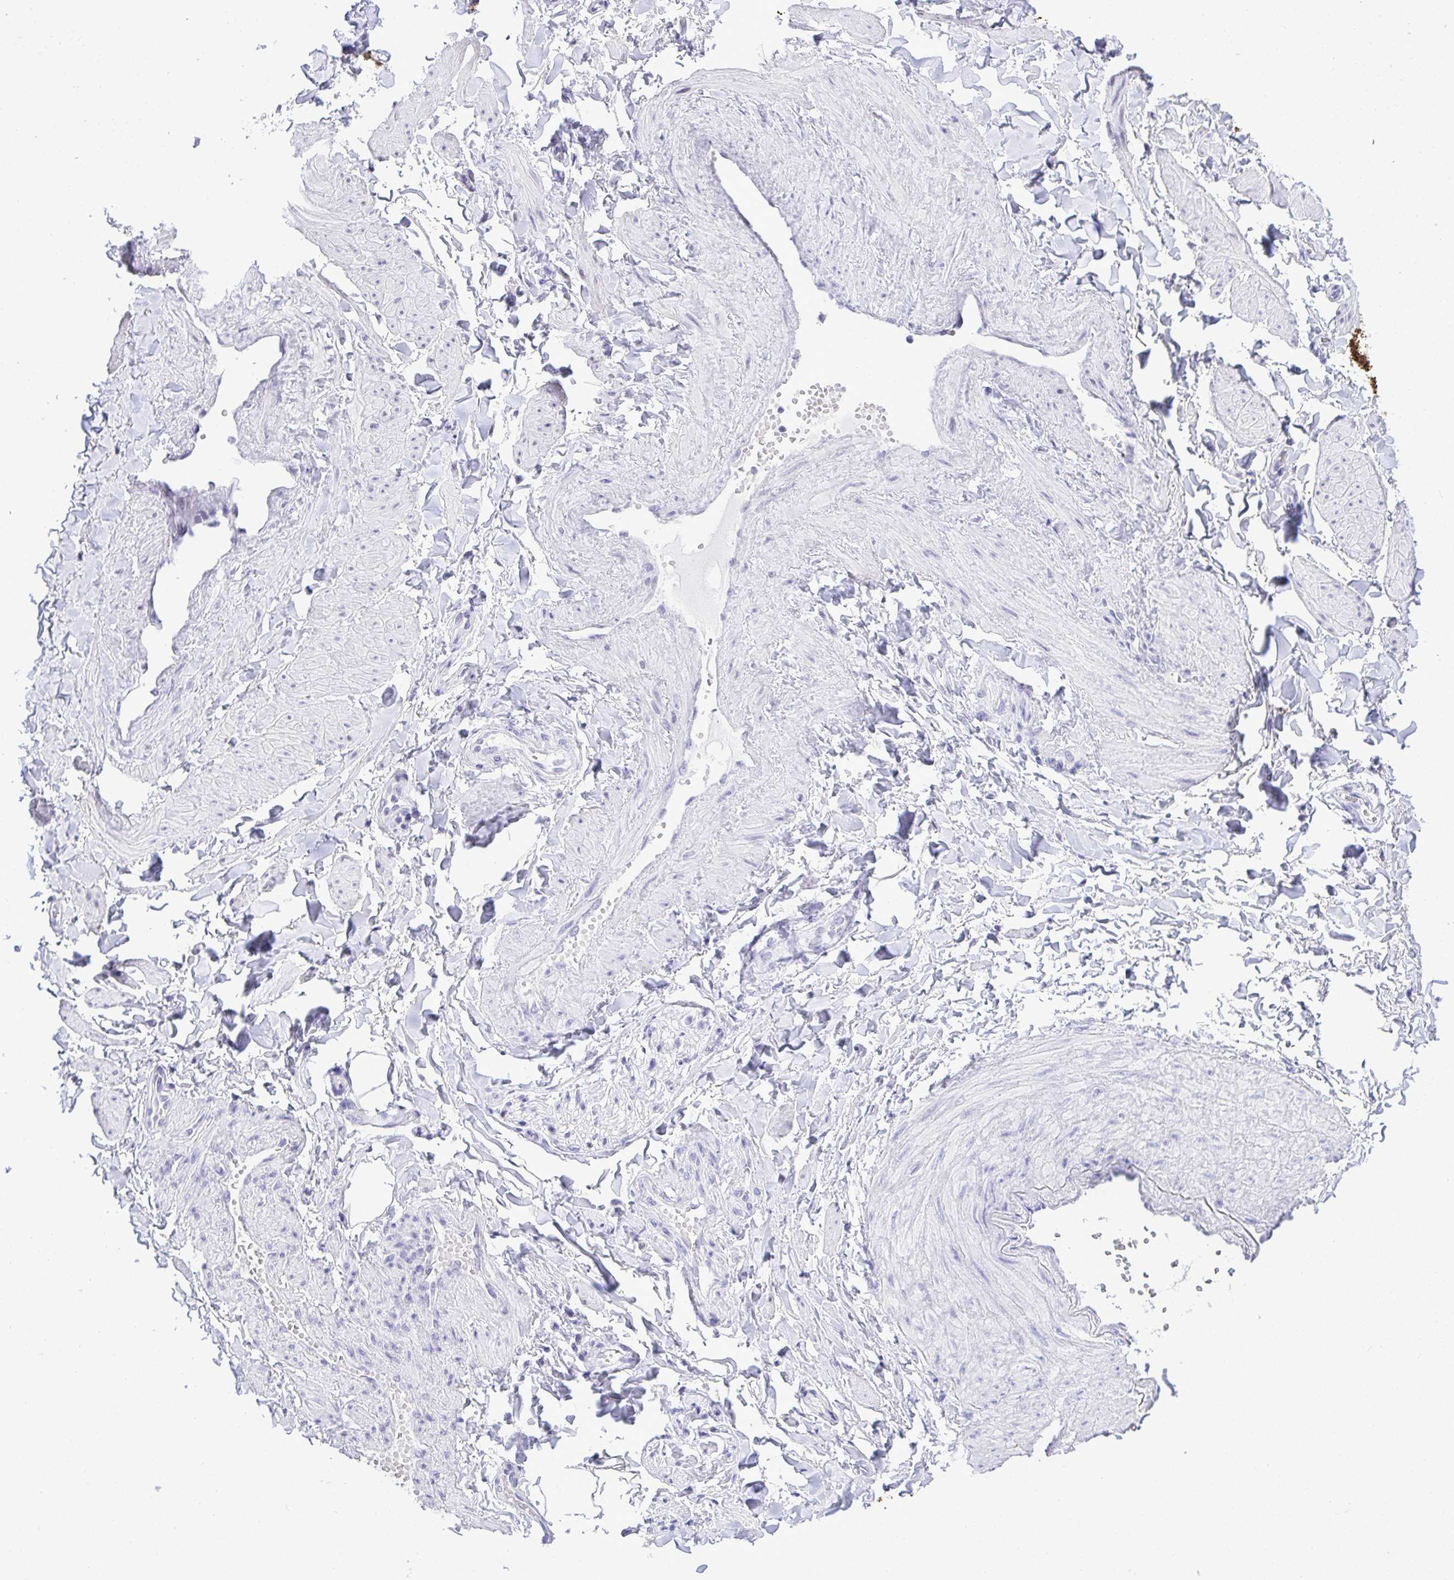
{"staining": {"intensity": "negative", "quantity": "none", "location": "none"}, "tissue": "adipose tissue", "cell_type": "Adipocytes", "image_type": "normal", "snomed": [{"axis": "morphology", "description": "Normal tissue, NOS"}, {"axis": "topography", "description": "Epididymis"}, {"axis": "topography", "description": "Peripheral nerve tissue"}], "caption": "Immunohistochemistry (IHC) of benign adipose tissue reveals no expression in adipocytes.", "gene": "THOP1", "patient": {"sex": "male", "age": 32}}